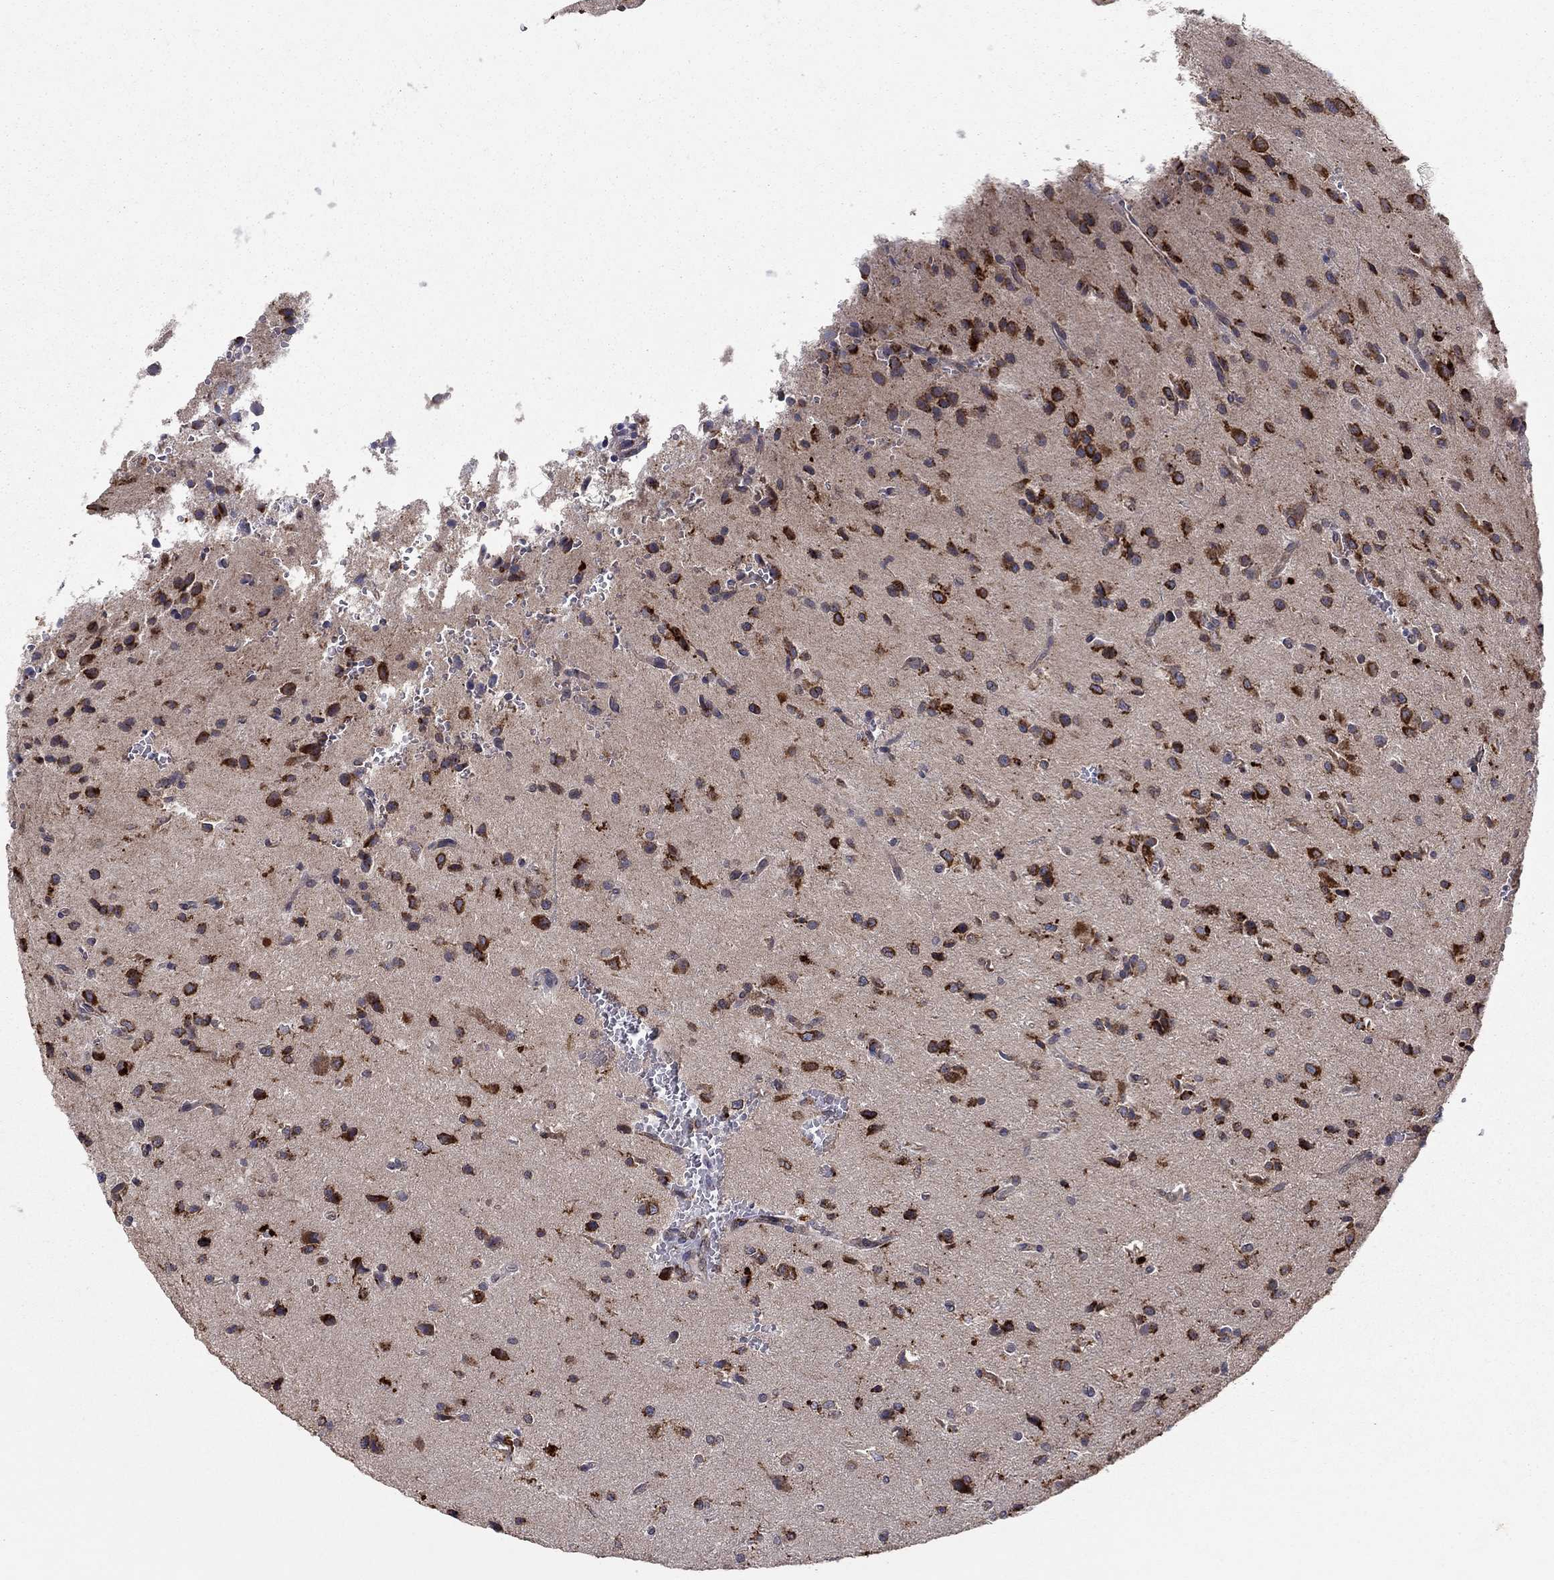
{"staining": {"intensity": "strong", "quantity": ">75%", "location": "cytoplasmic/membranous"}, "tissue": "glioma", "cell_type": "Tumor cells", "image_type": "cancer", "snomed": [{"axis": "morphology", "description": "Glioma, malignant, Low grade"}, {"axis": "topography", "description": "Brain"}], "caption": "Immunohistochemistry (IHC) image of human glioma stained for a protein (brown), which reveals high levels of strong cytoplasmic/membranous positivity in about >75% of tumor cells.", "gene": "YIF1A", "patient": {"sex": "male", "age": 41}}